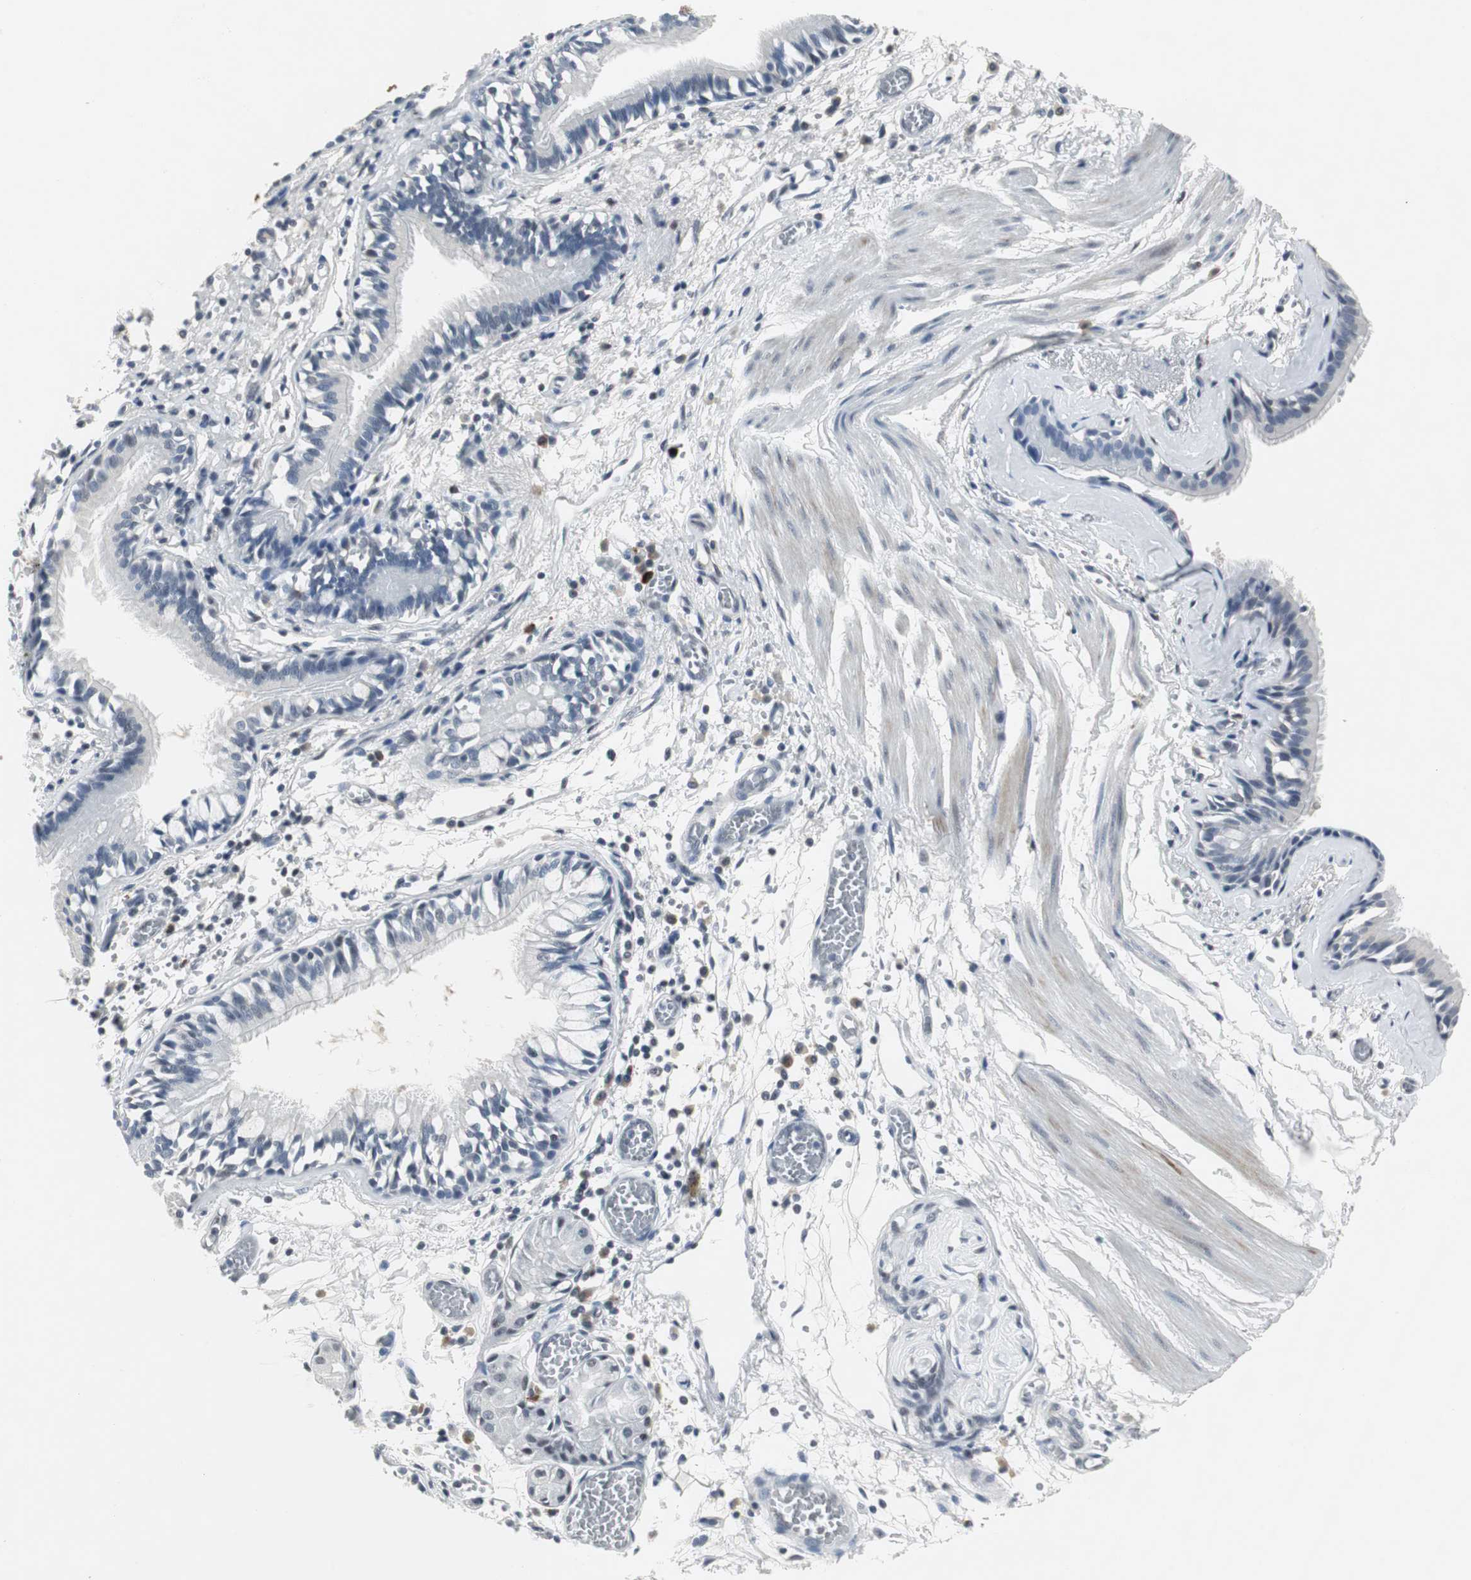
{"staining": {"intensity": "negative", "quantity": "none", "location": "none"}, "tissue": "bronchus", "cell_type": "Respiratory epithelial cells", "image_type": "normal", "snomed": [{"axis": "morphology", "description": "Normal tissue, NOS"}, {"axis": "topography", "description": "Bronchus"}, {"axis": "topography", "description": "Lung"}], "caption": "There is no significant staining in respiratory epithelial cells of bronchus.", "gene": "ELK1", "patient": {"sex": "female", "age": 56}}